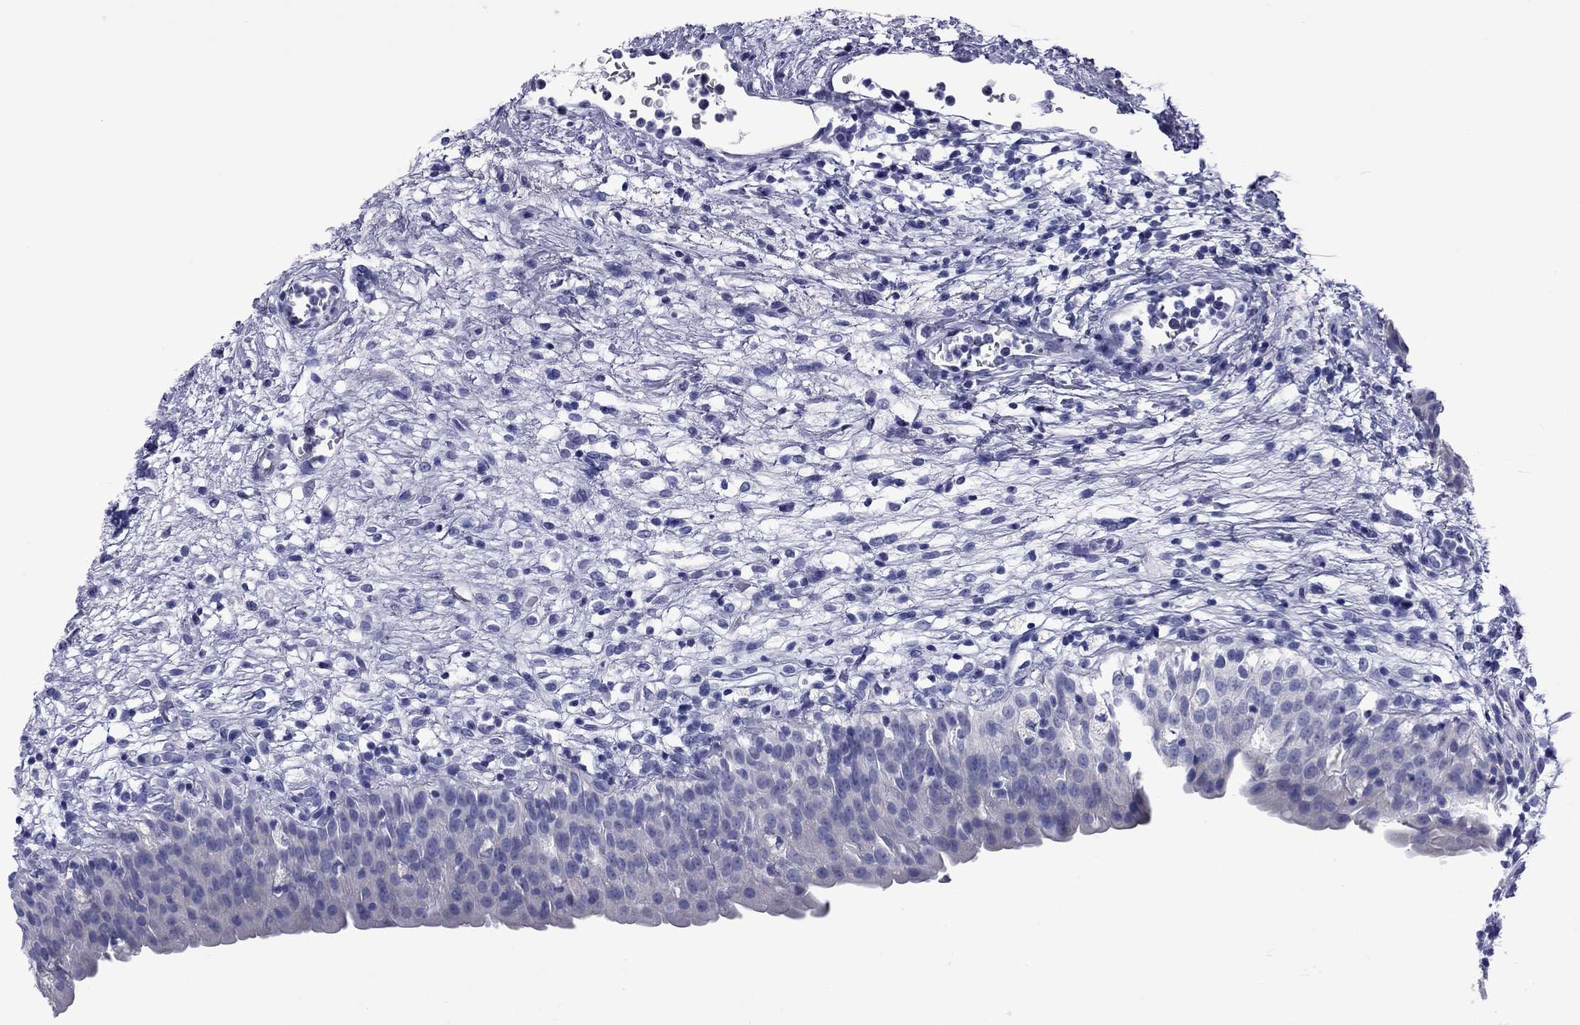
{"staining": {"intensity": "negative", "quantity": "none", "location": "none"}, "tissue": "urinary bladder", "cell_type": "Urothelial cells", "image_type": "normal", "snomed": [{"axis": "morphology", "description": "Normal tissue, NOS"}, {"axis": "topography", "description": "Urinary bladder"}], "caption": "A high-resolution image shows immunohistochemistry (IHC) staining of unremarkable urinary bladder, which shows no significant positivity in urothelial cells. (DAB (3,3'-diaminobenzidine) immunohistochemistry, high magnification).", "gene": "EPPIN", "patient": {"sex": "male", "age": 76}}